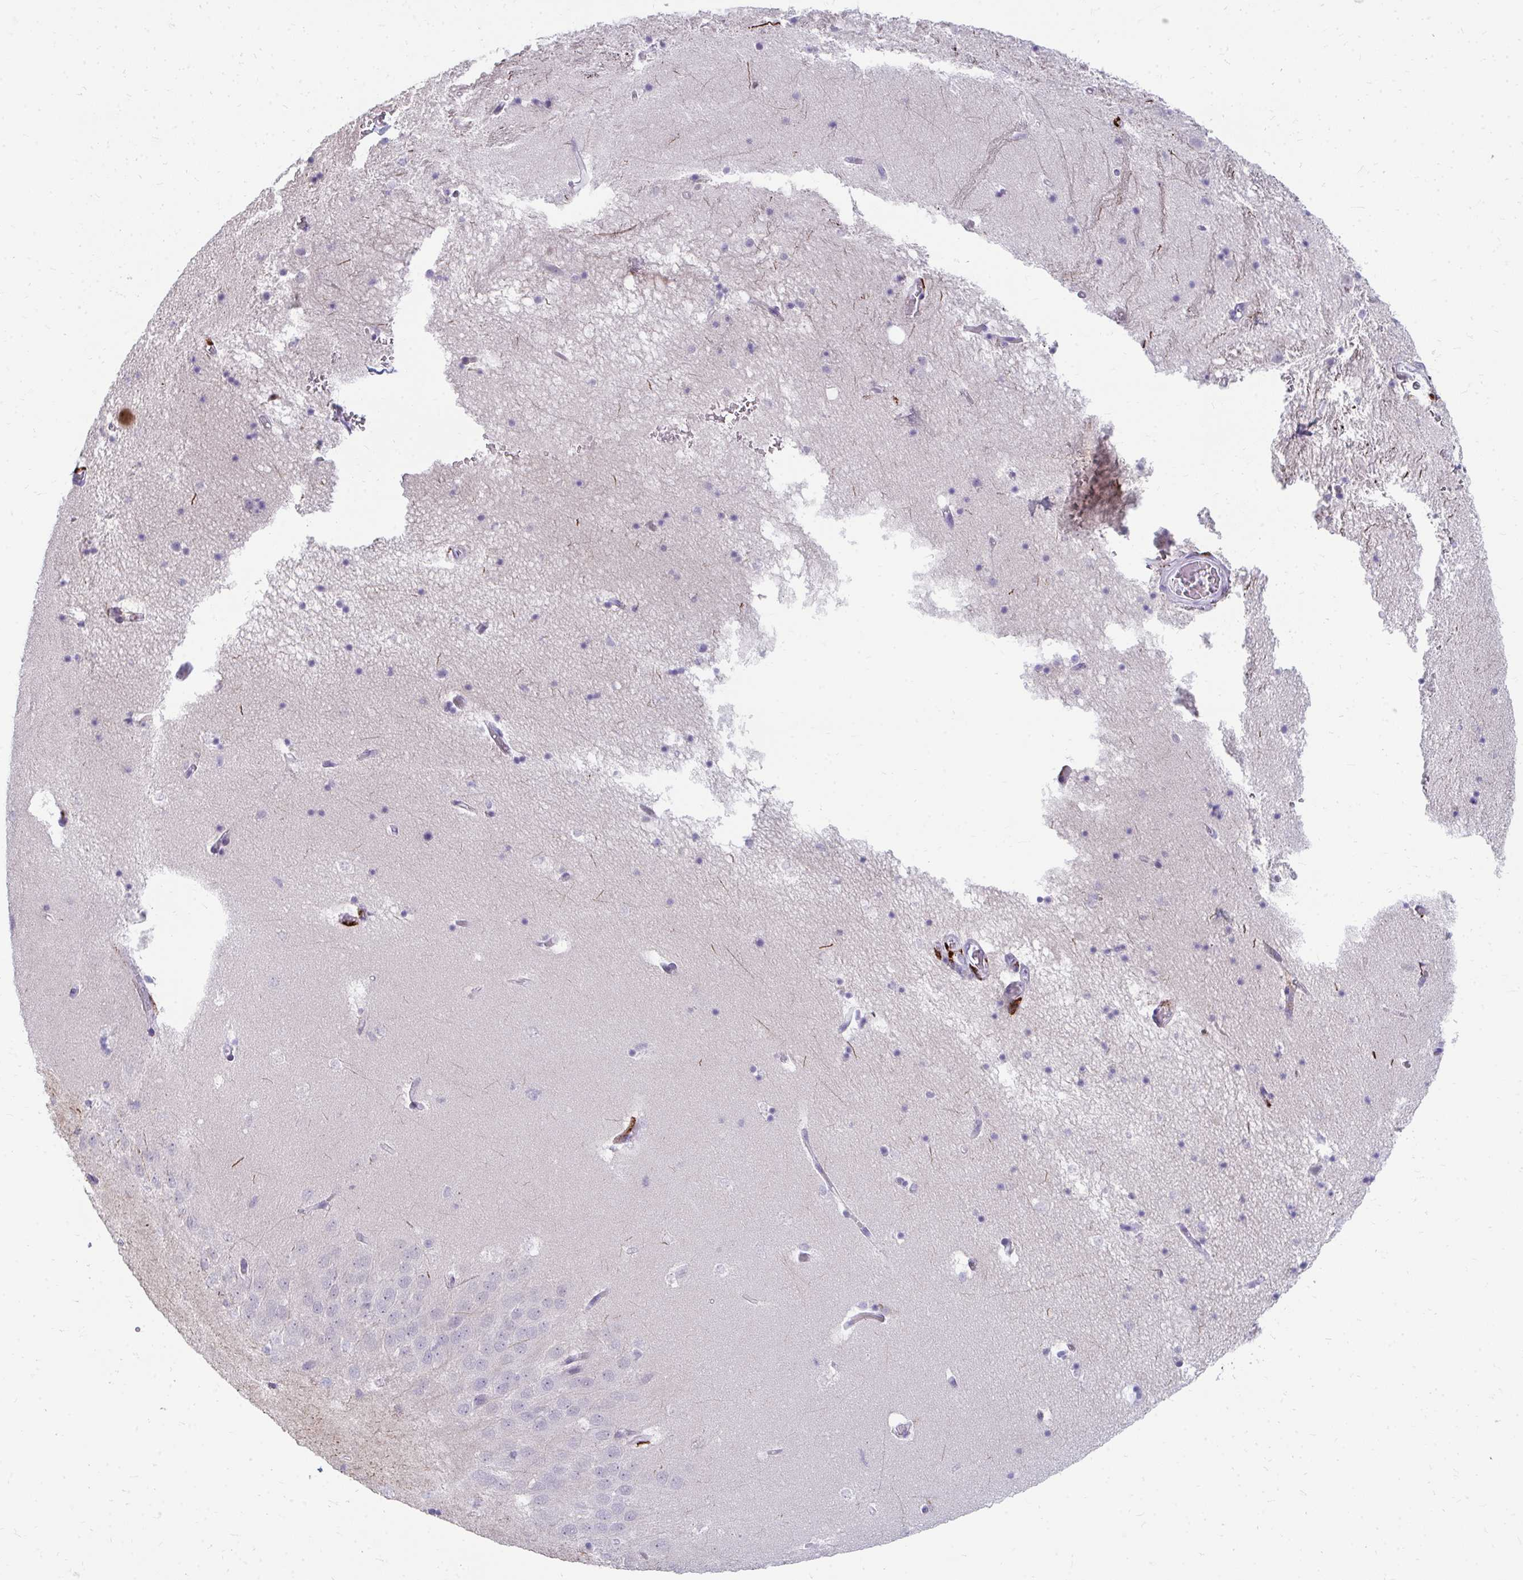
{"staining": {"intensity": "negative", "quantity": "none", "location": "none"}, "tissue": "hippocampus", "cell_type": "Glial cells", "image_type": "normal", "snomed": [{"axis": "morphology", "description": "Normal tissue, NOS"}, {"axis": "topography", "description": "Hippocampus"}], "caption": "A high-resolution histopathology image shows immunohistochemistry (IHC) staining of normal hippocampus, which demonstrates no significant positivity in glial cells.", "gene": "CD163", "patient": {"sex": "male", "age": 58}}